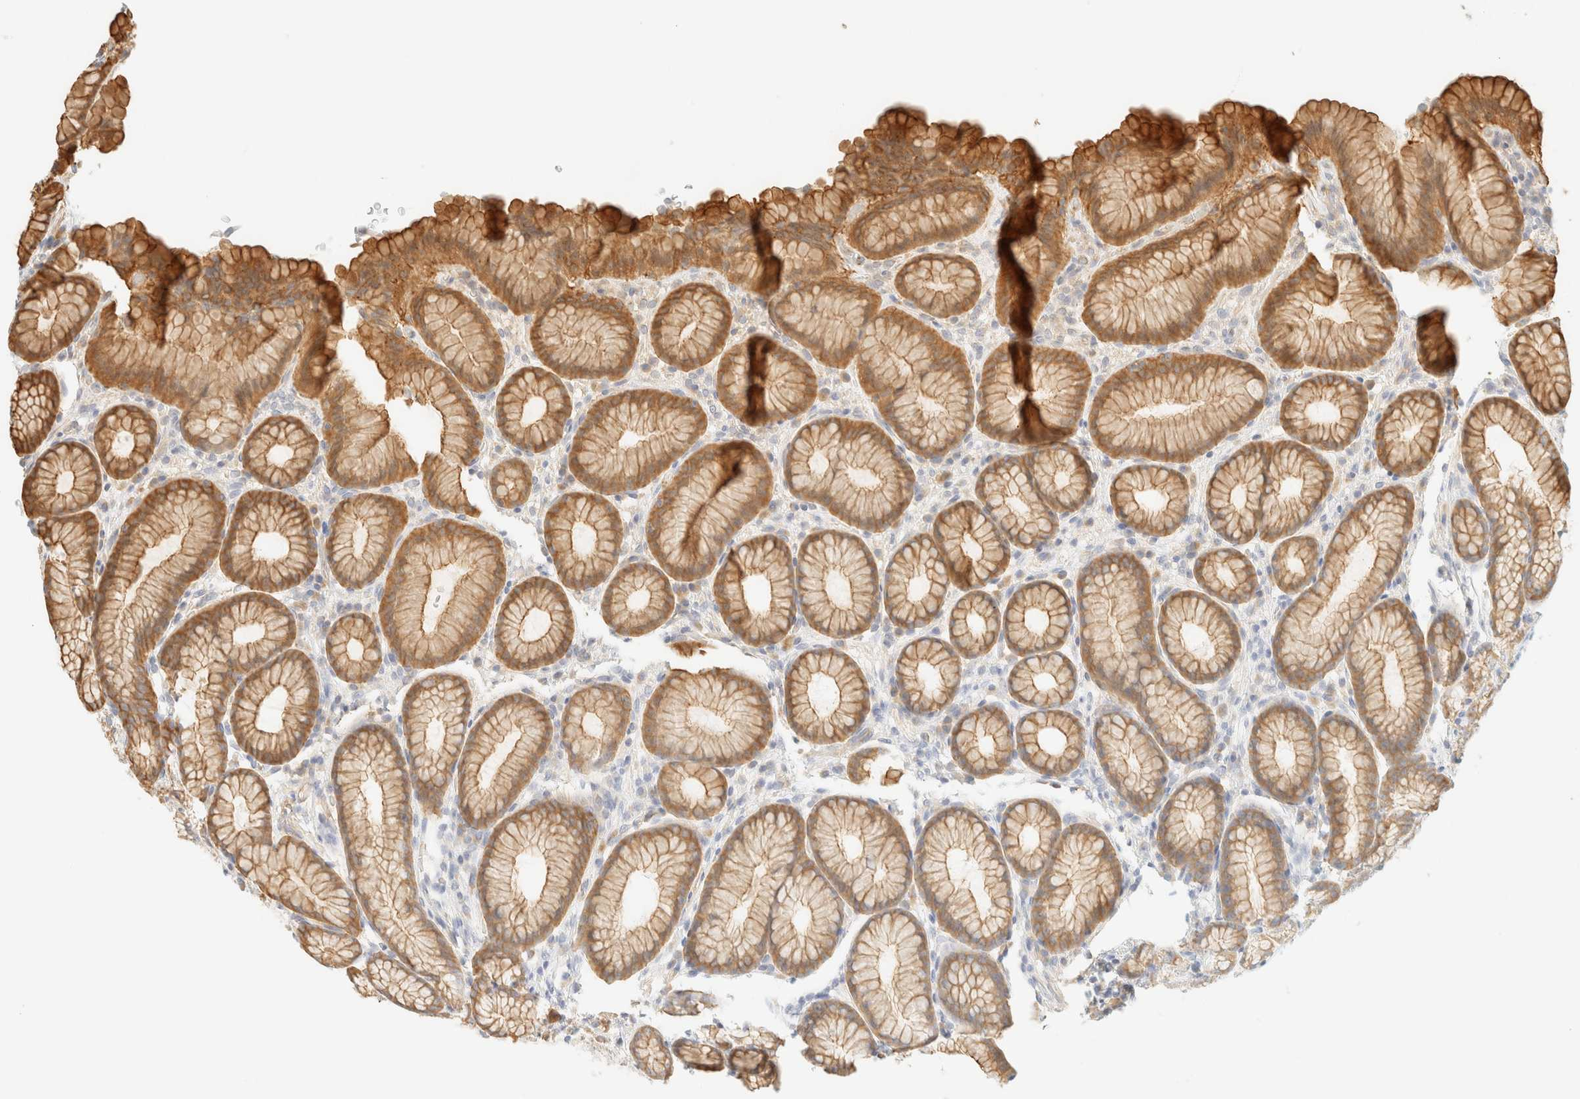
{"staining": {"intensity": "moderate", "quantity": "25%-75%", "location": "cytoplasmic/membranous"}, "tissue": "stomach", "cell_type": "Glandular cells", "image_type": "normal", "snomed": [{"axis": "morphology", "description": "Normal tissue, NOS"}, {"axis": "topography", "description": "Stomach"}], "caption": "Immunohistochemical staining of benign human stomach demonstrates 25%-75% levels of moderate cytoplasmic/membranous protein staining in approximately 25%-75% of glandular cells.", "gene": "OTOP2", "patient": {"sex": "male", "age": 42}}